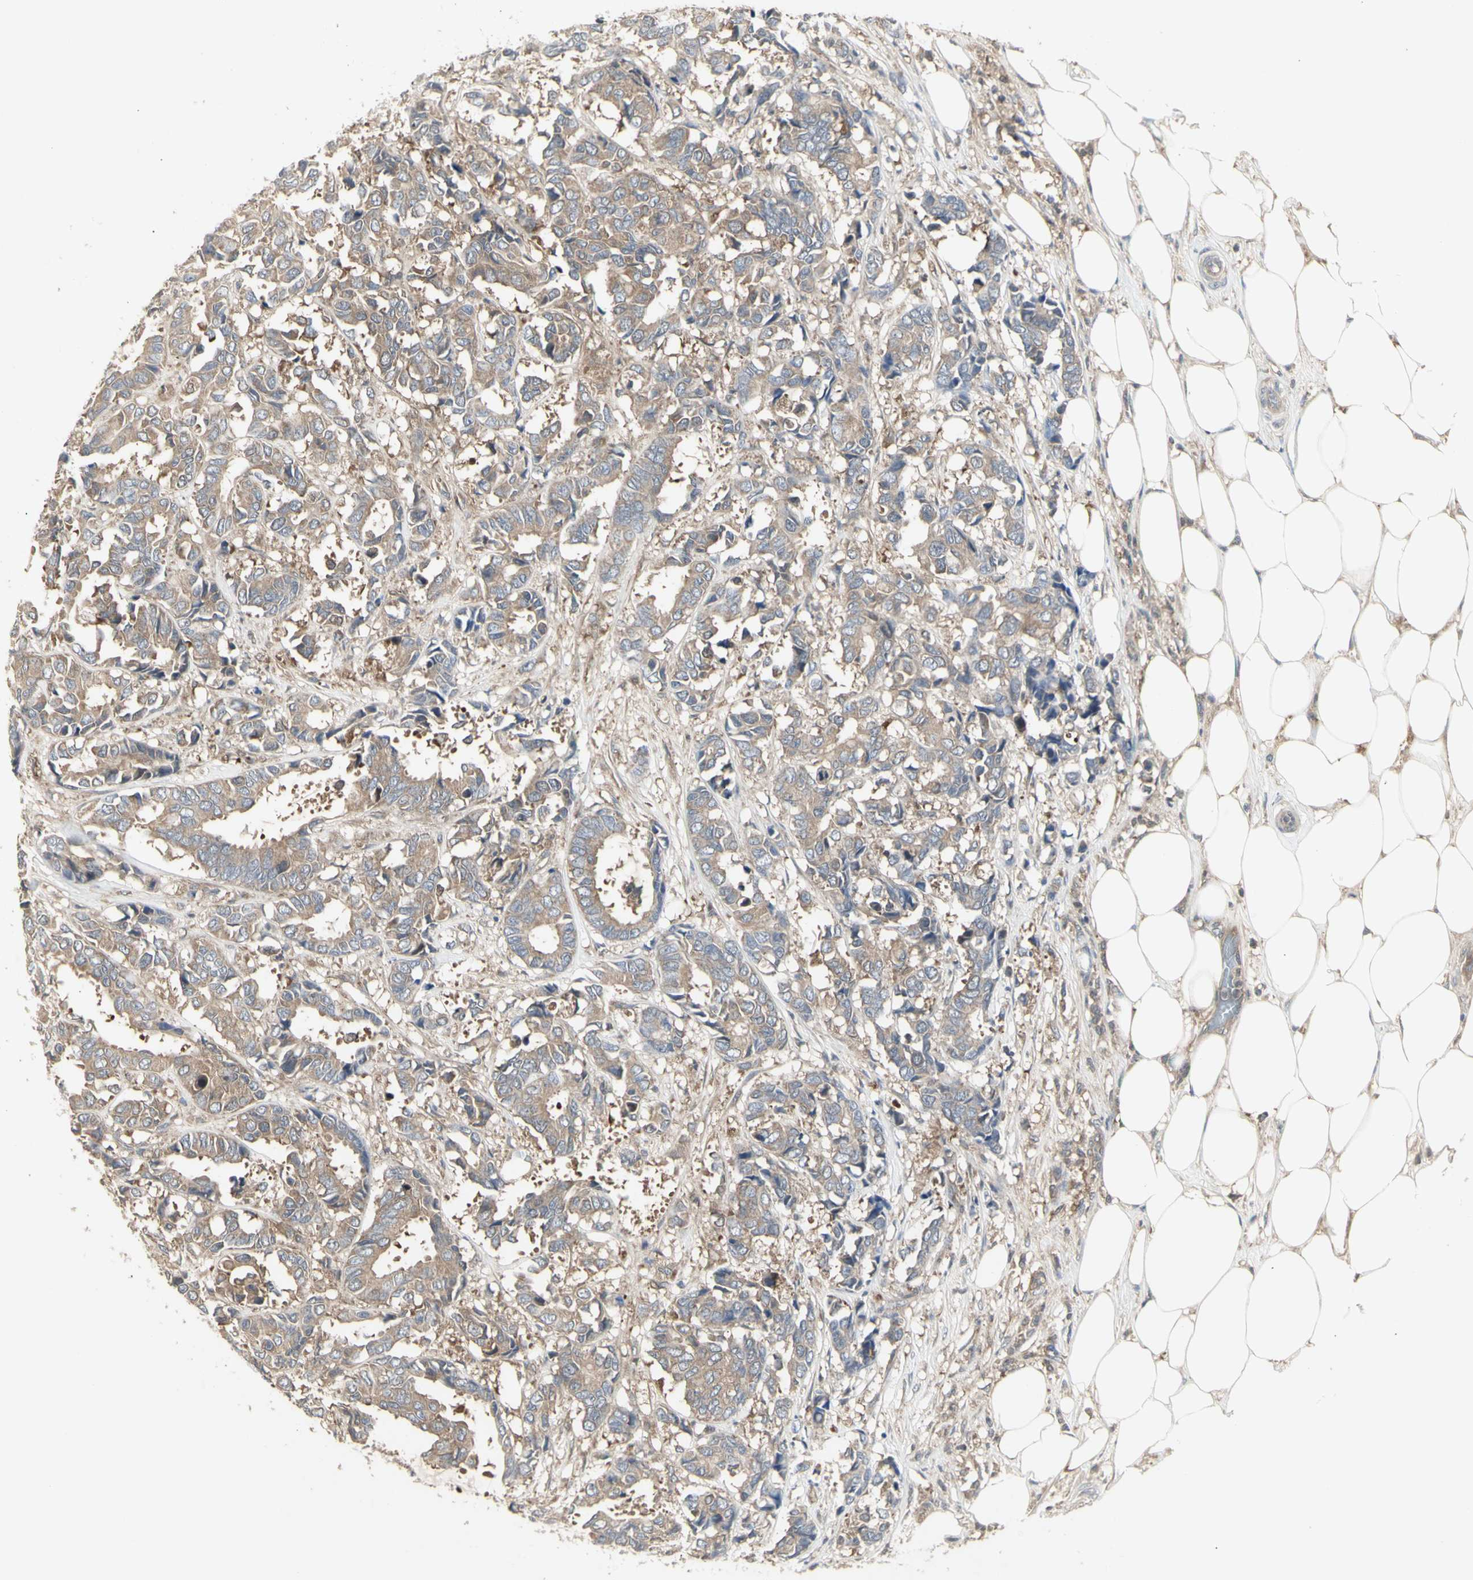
{"staining": {"intensity": "moderate", "quantity": ">75%", "location": "cytoplasmic/membranous"}, "tissue": "breast cancer", "cell_type": "Tumor cells", "image_type": "cancer", "snomed": [{"axis": "morphology", "description": "Duct carcinoma"}, {"axis": "topography", "description": "Breast"}], "caption": "The image reveals a brown stain indicating the presence of a protein in the cytoplasmic/membranous of tumor cells in breast cancer (invasive ductal carcinoma).", "gene": "CHURC1-FNTB", "patient": {"sex": "female", "age": 87}}